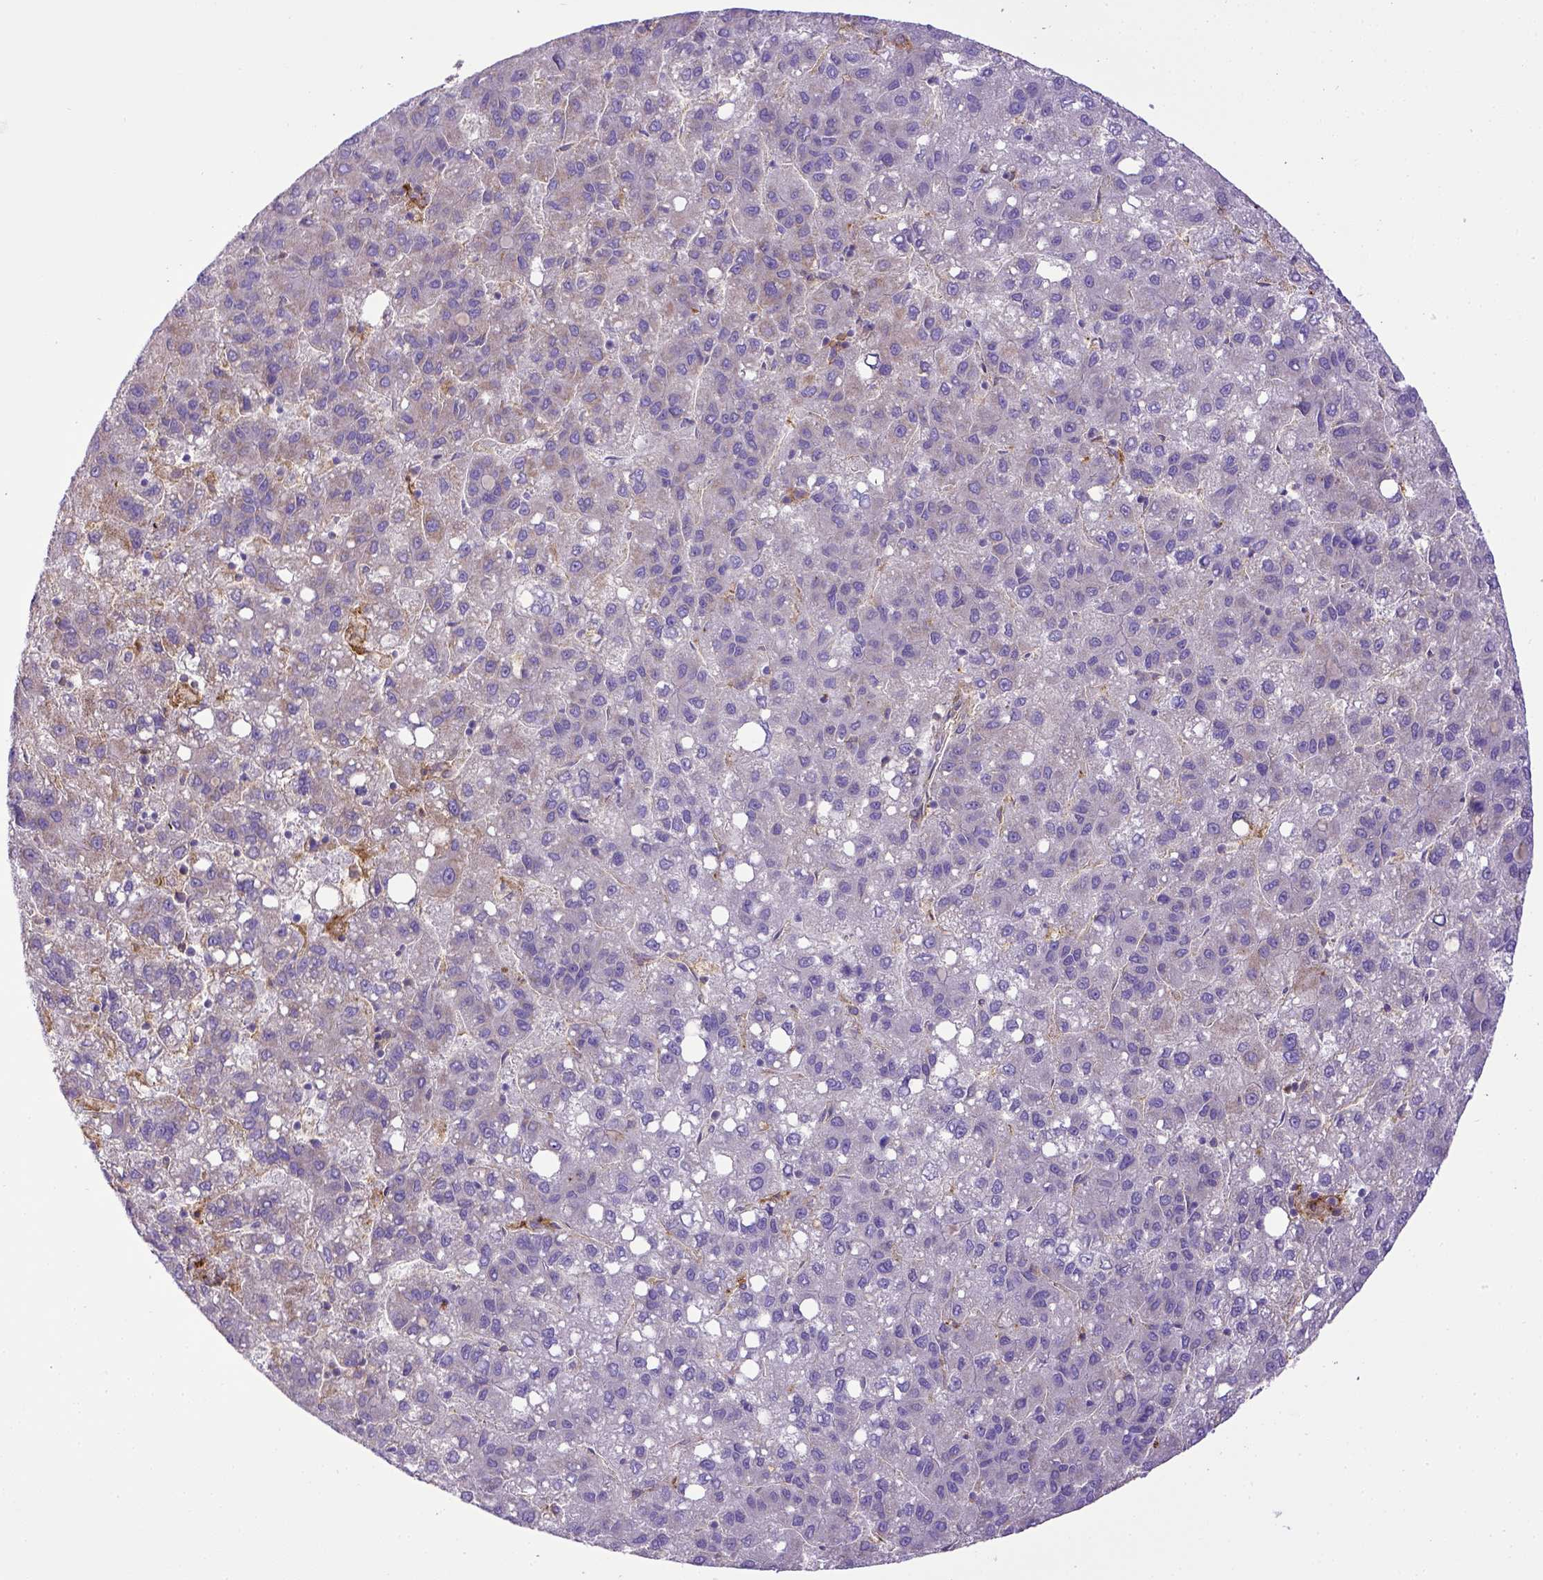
{"staining": {"intensity": "negative", "quantity": "none", "location": "none"}, "tissue": "liver cancer", "cell_type": "Tumor cells", "image_type": "cancer", "snomed": [{"axis": "morphology", "description": "Carcinoma, Hepatocellular, NOS"}, {"axis": "topography", "description": "Liver"}], "caption": "The micrograph reveals no staining of tumor cells in hepatocellular carcinoma (liver).", "gene": "CD40", "patient": {"sex": "female", "age": 82}}